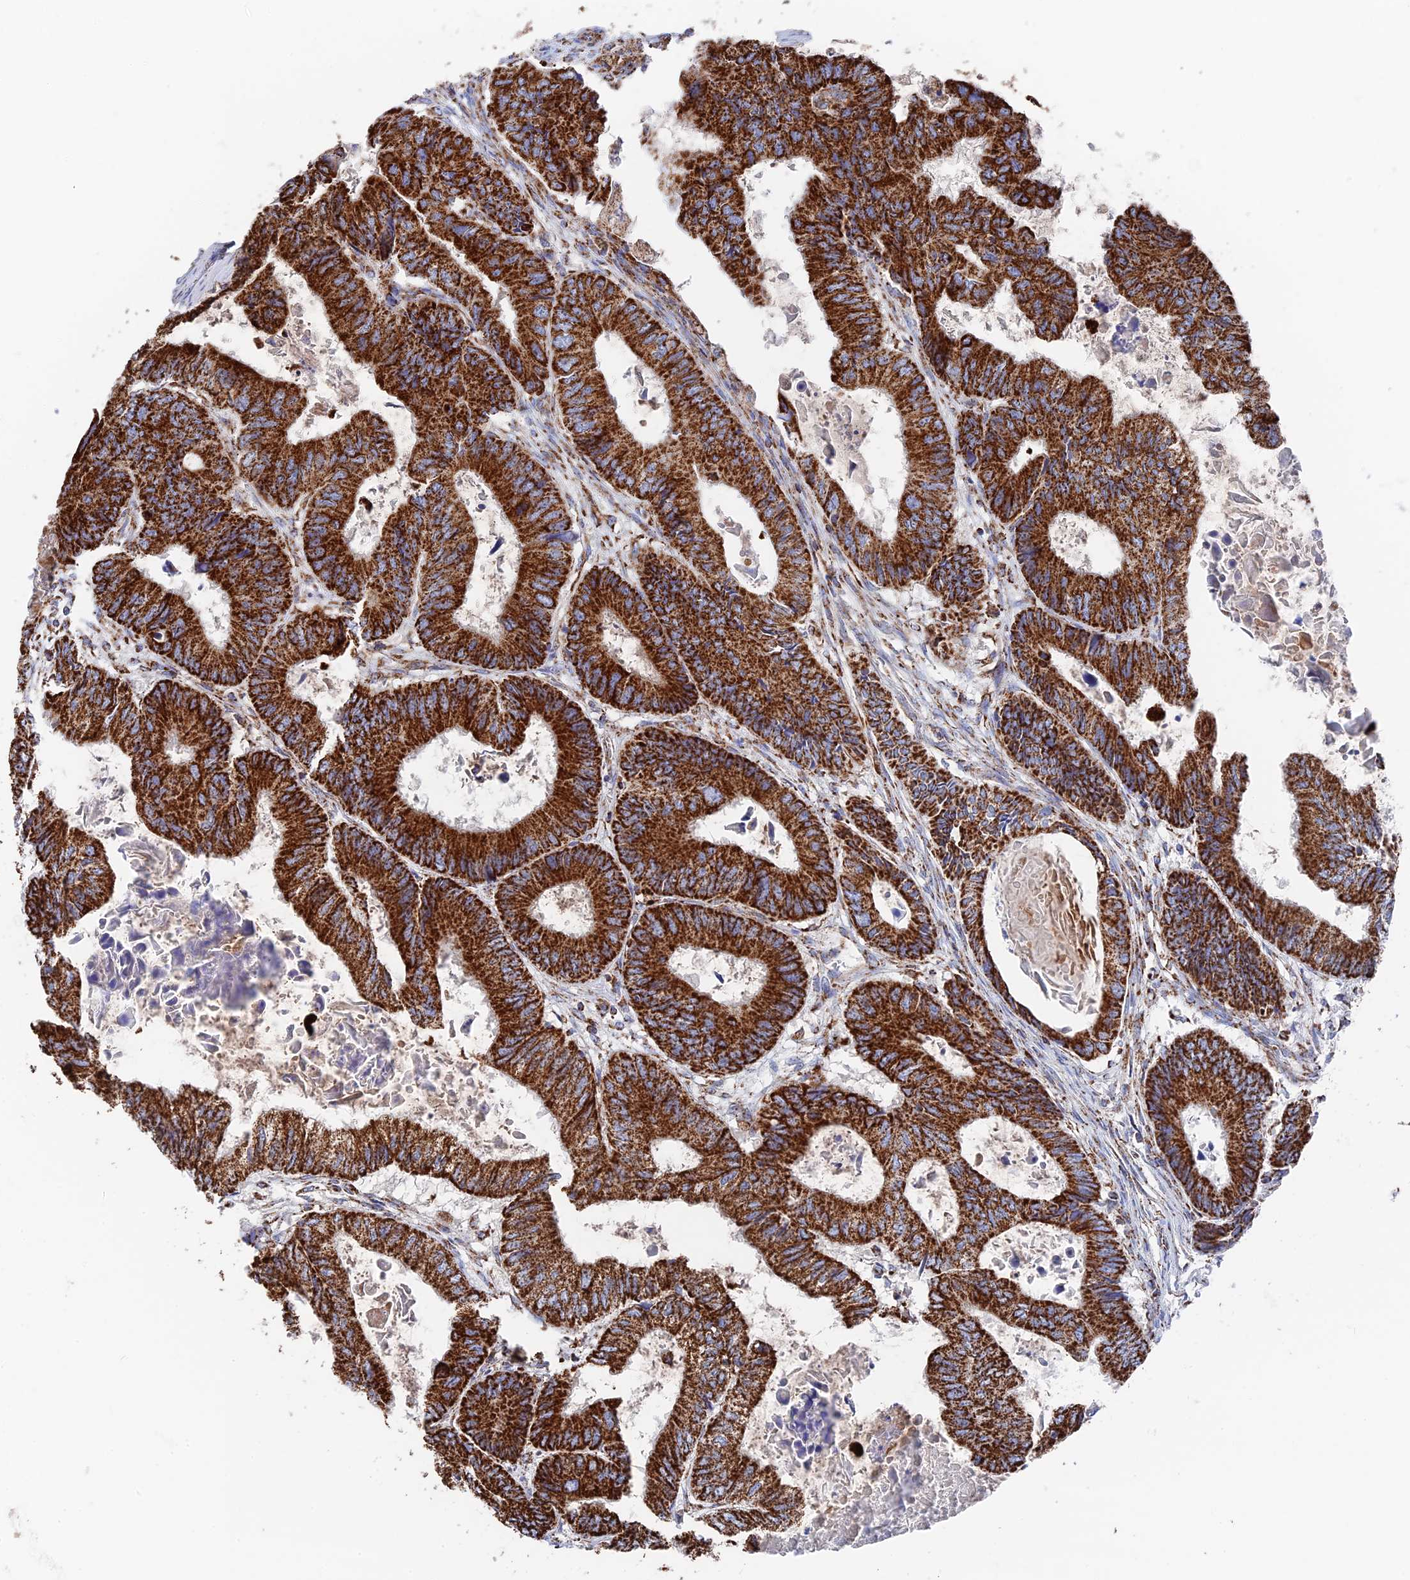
{"staining": {"intensity": "strong", "quantity": ">75%", "location": "cytoplasmic/membranous"}, "tissue": "colorectal cancer", "cell_type": "Tumor cells", "image_type": "cancer", "snomed": [{"axis": "morphology", "description": "Adenocarcinoma, NOS"}, {"axis": "topography", "description": "Colon"}], "caption": "IHC staining of colorectal cancer, which displays high levels of strong cytoplasmic/membranous positivity in about >75% of tumor cells indicating strong cytoplasmic/membranous protein expression. The staining was performed using DAB (3,3'-diaminobenzidine) (brown) for protein detection and nuclei were counterstained in hematoxylin (blue).", "gene": "HAUS8", "patient": {"sex": "male", "age": 85}}